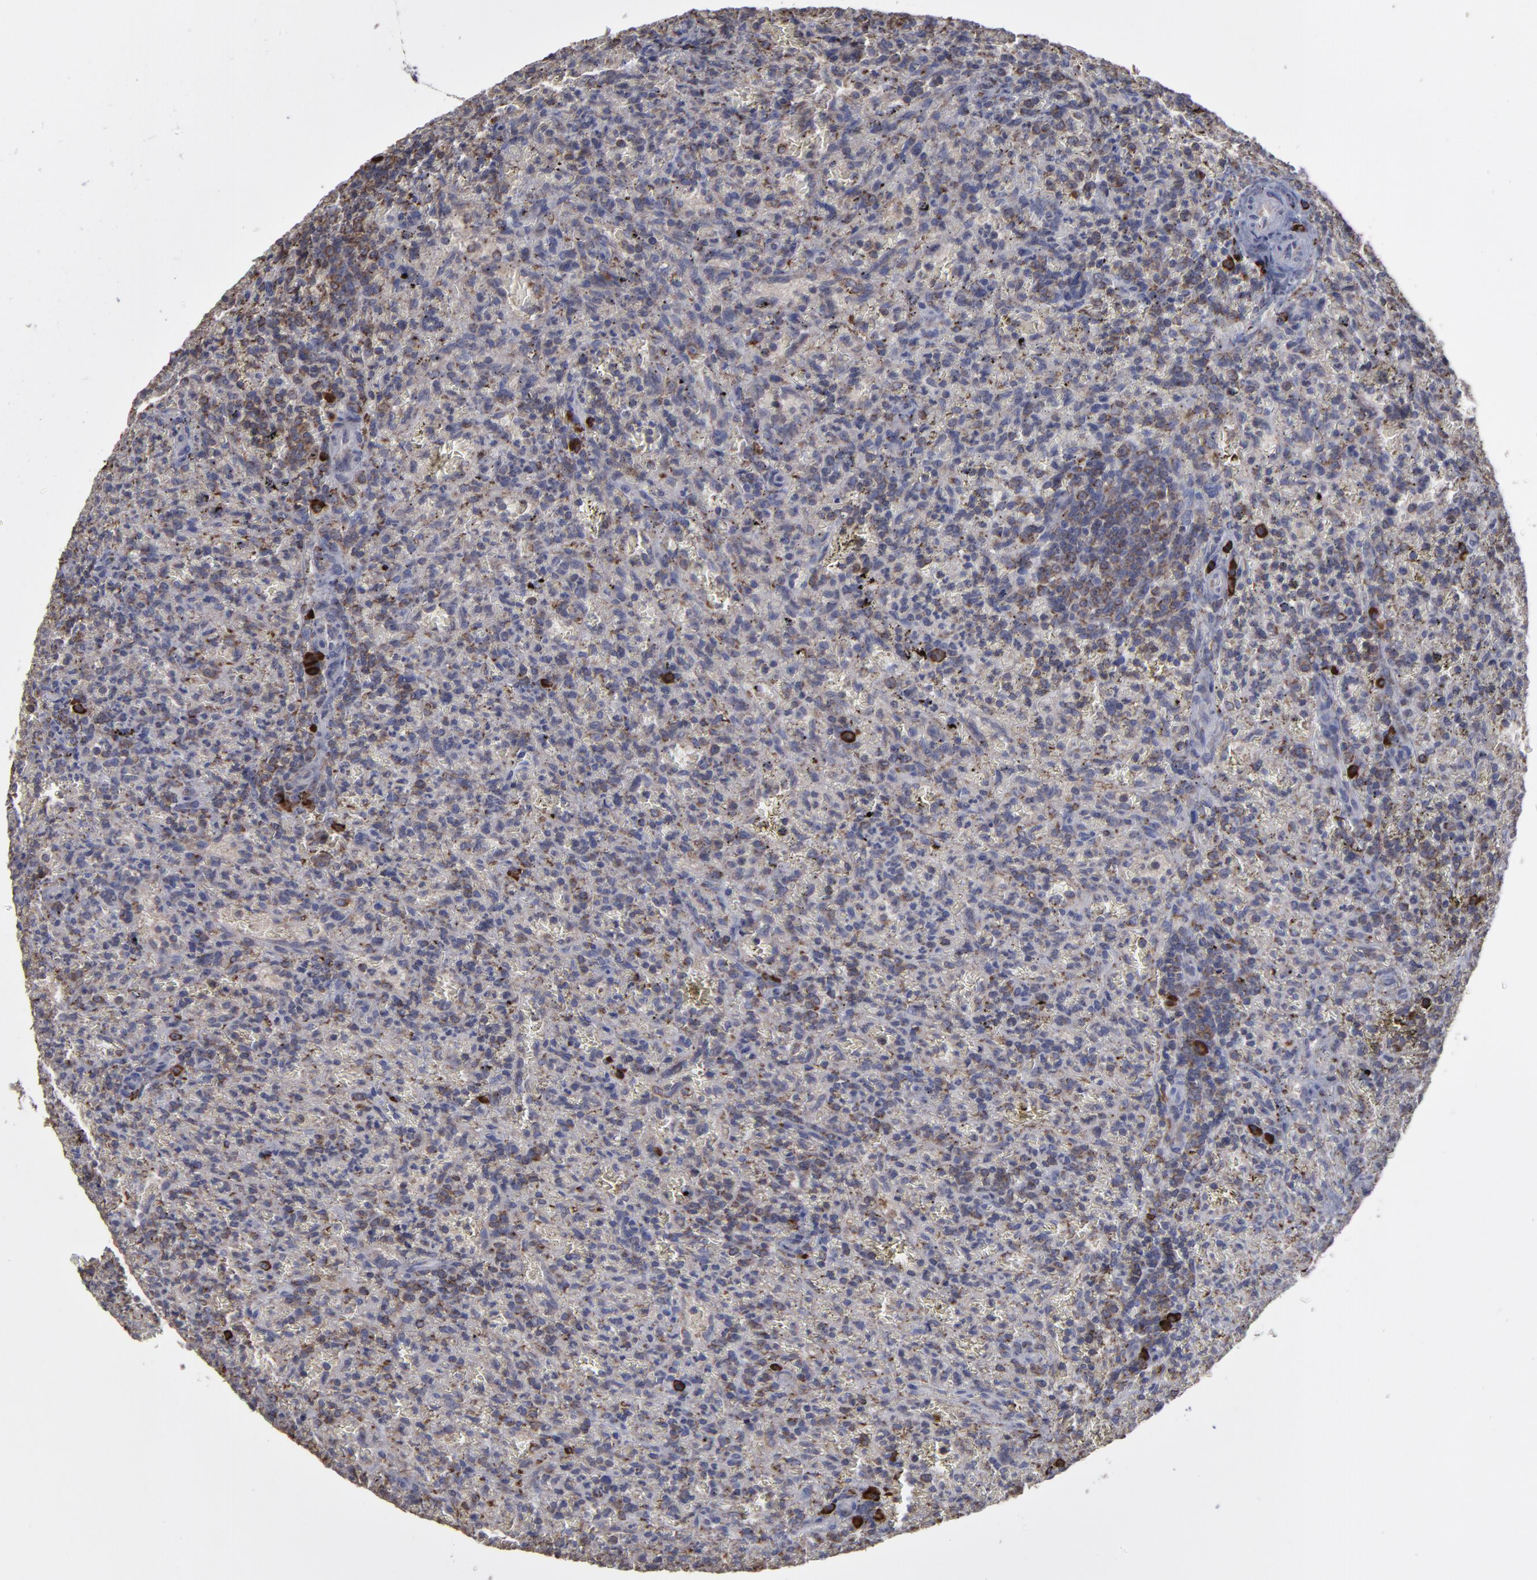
{"staining": {"intensity": "weak", "quantity": "<25%", "location": "cytoplasmic/membranous"}, "tissue": "lymphoma", "cell_type": "Tumor cells", "image_type": "cancer", "snomed": [{"axis": "morphology", "description": "Malignant lymphoma, non-Hodgkin's type, Low grade"}, {"axis": "topography", "description": "Spleen"}], "caption": "IHC micrograph of neoplastic tissue: human malignant lymphoma, non-Hodgkin's type (low-grade) stained with DAB displays no significant protein staining in tumor cells. (Brightfield microscopy of DAB immunohistochemistry at high magnification).", "gene": "SND1", "patient": {"sex": "female", "age": 64}}